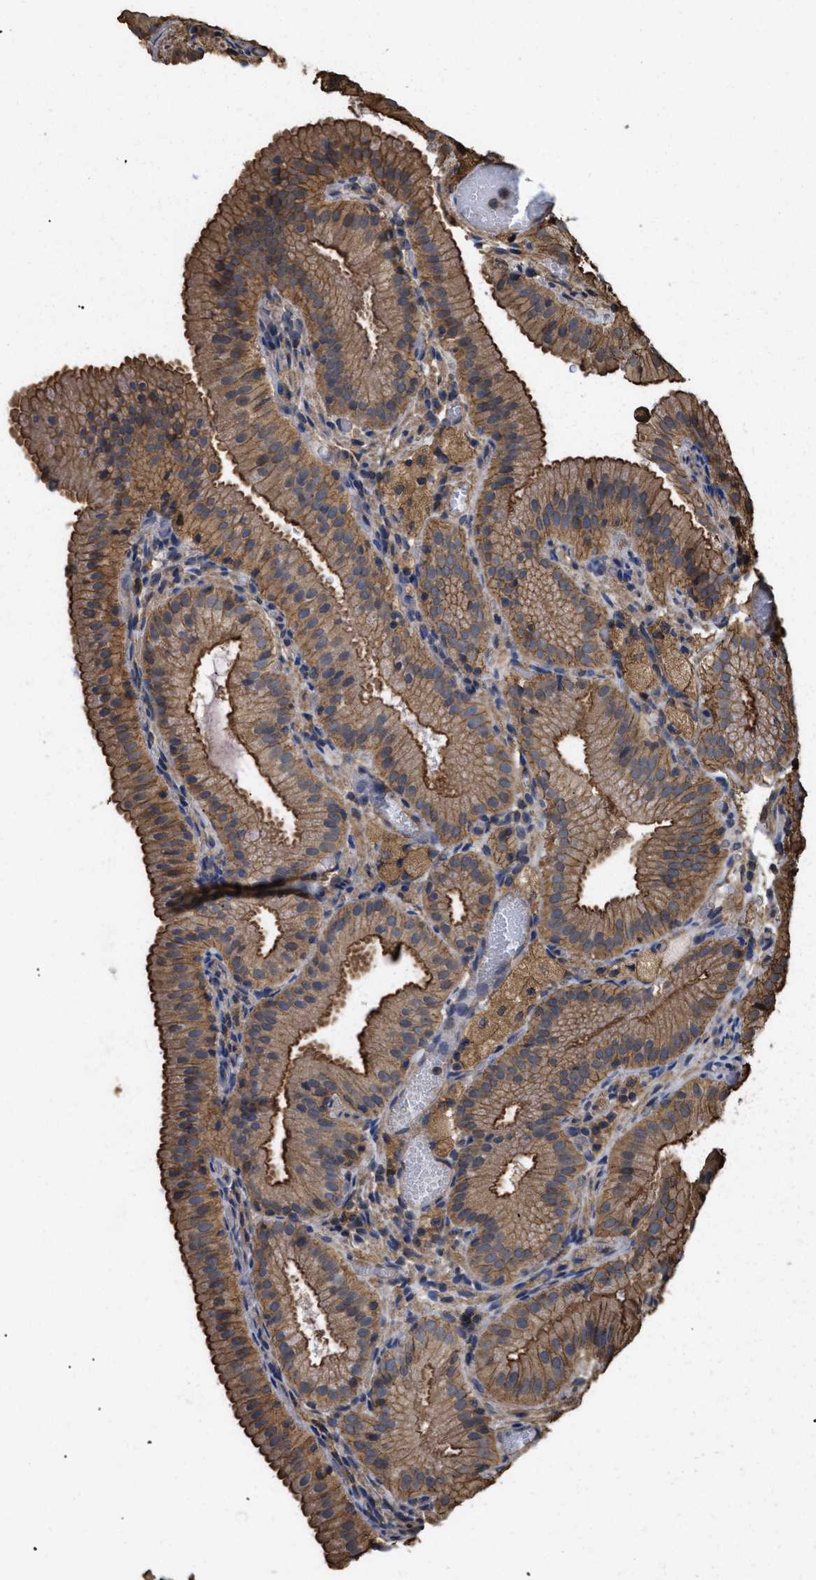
{"staining": {"intensity": "strong", "quantity": ">75%", "location": "cytoplasmic/membranous"}, "tissue": "gallbladder", "cell_type": "Glandular cells", "image_type": "normal", "snomed": [{"axis": "morphology", "description": "Normal tissue, NOS"}, {"axis": "topography", "description": "Gallbladder"}], "caption": "Protein analysis of benign gallbladder displays strong cytoplasmic/membranous expression in approximately >75% of glandular cells. The staining is performed using DAB brown chromogen to label protein expression. The nuclei are counter-stained blue using hematoxylin.", "gene": "CALM1", "patient": {"sex": "male", "age": 54}}